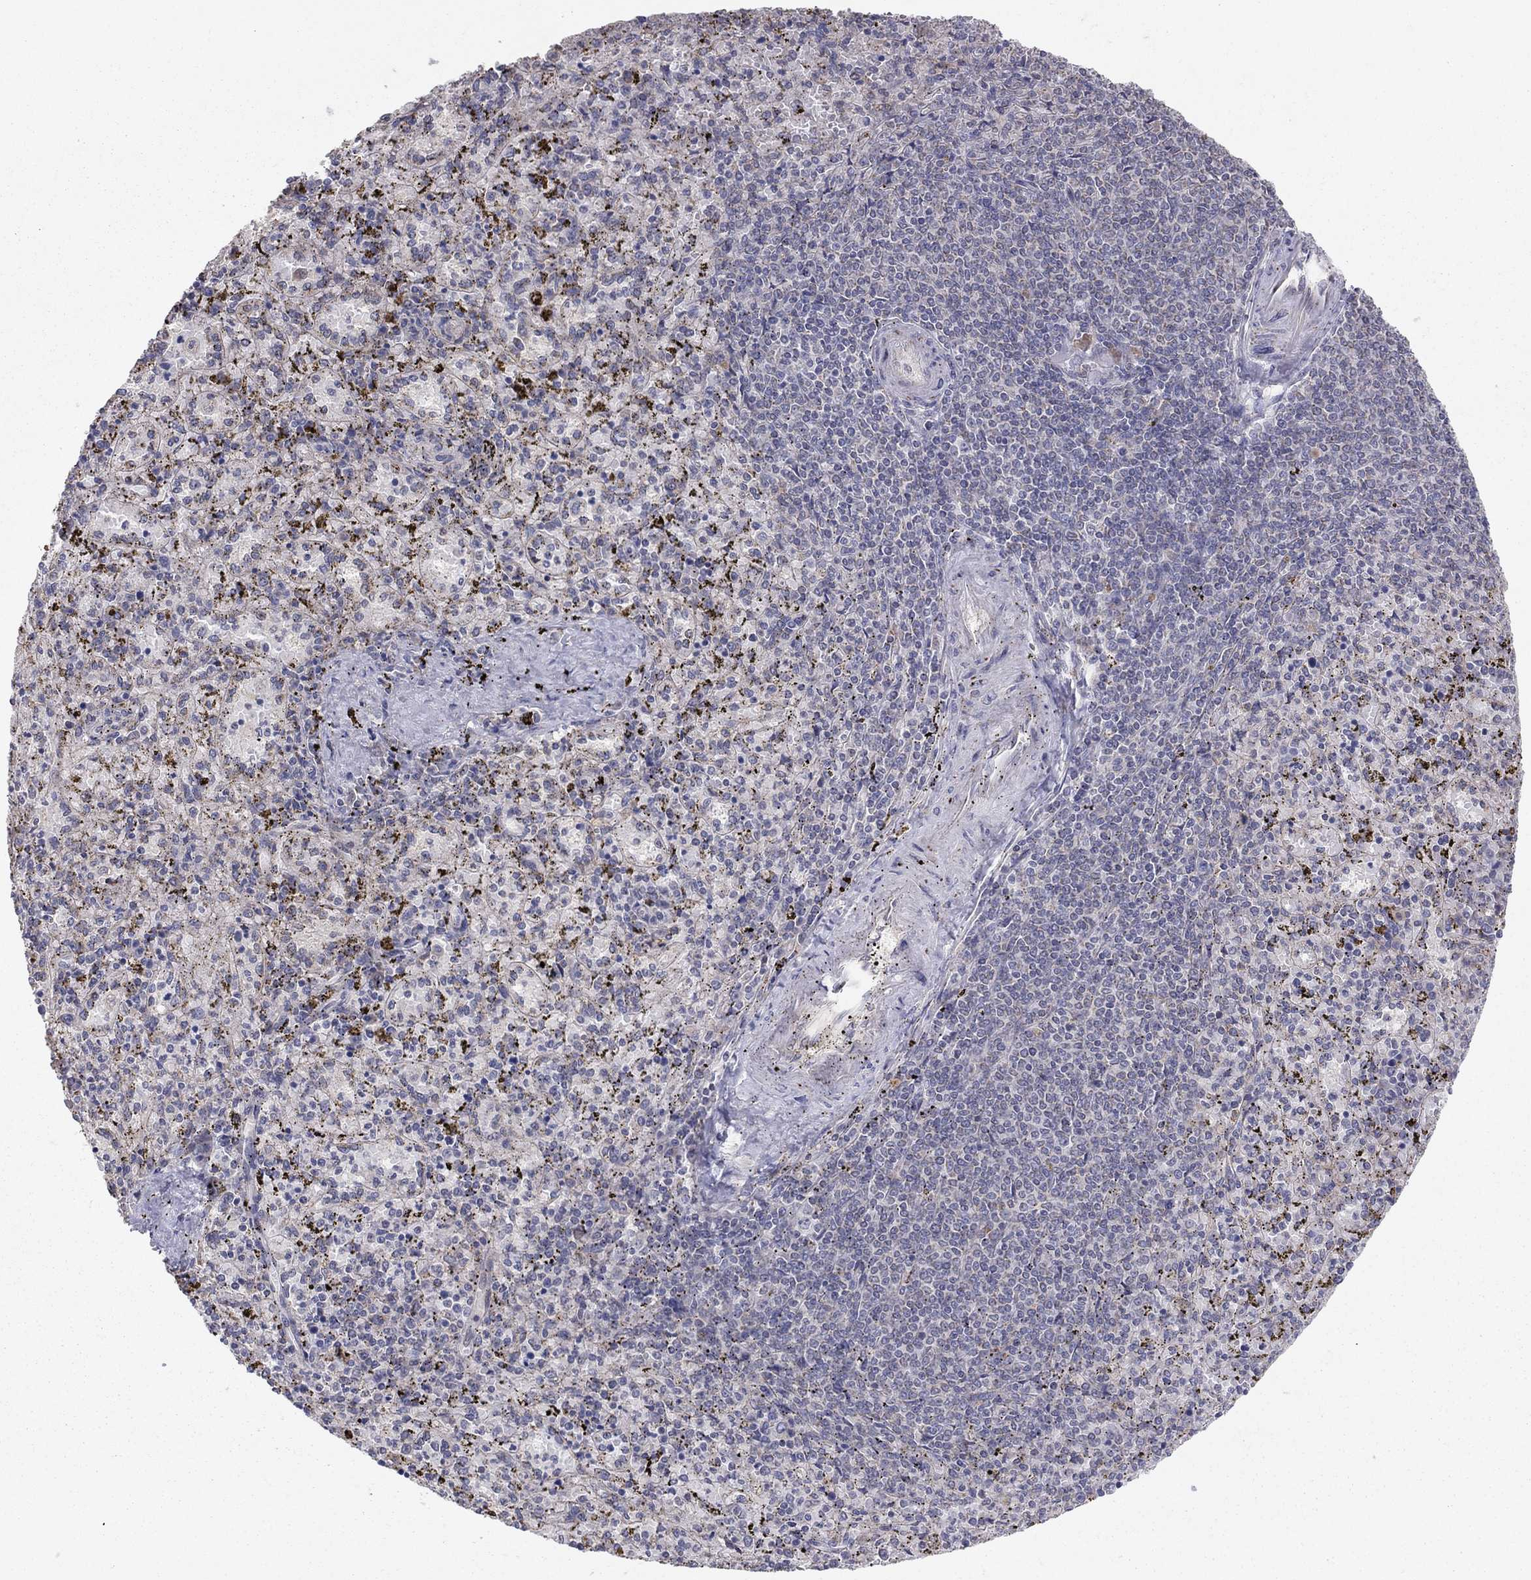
{"staining": {"intensity": "negative", "quantity": "none", "location": "none"}, "tissue": "spleen", "cell_type": "Cells in red pulp", "image_type": "normal", "snomed": [{"axis": "morphology", "description": "Normal tissue, NOS"}, {"axis": "topography", "description": "Spleen"}], "caption": "IHC photomicrograph of unremarkable spleen: human spleen stained with DAB (3,3'-diaminobenzidine) reveals no significant protein positivity in cells in red pulp. Nuclei are stained in blue.", "gene": "CRACDL", "patient": {"sex": "female", "age": 50}}